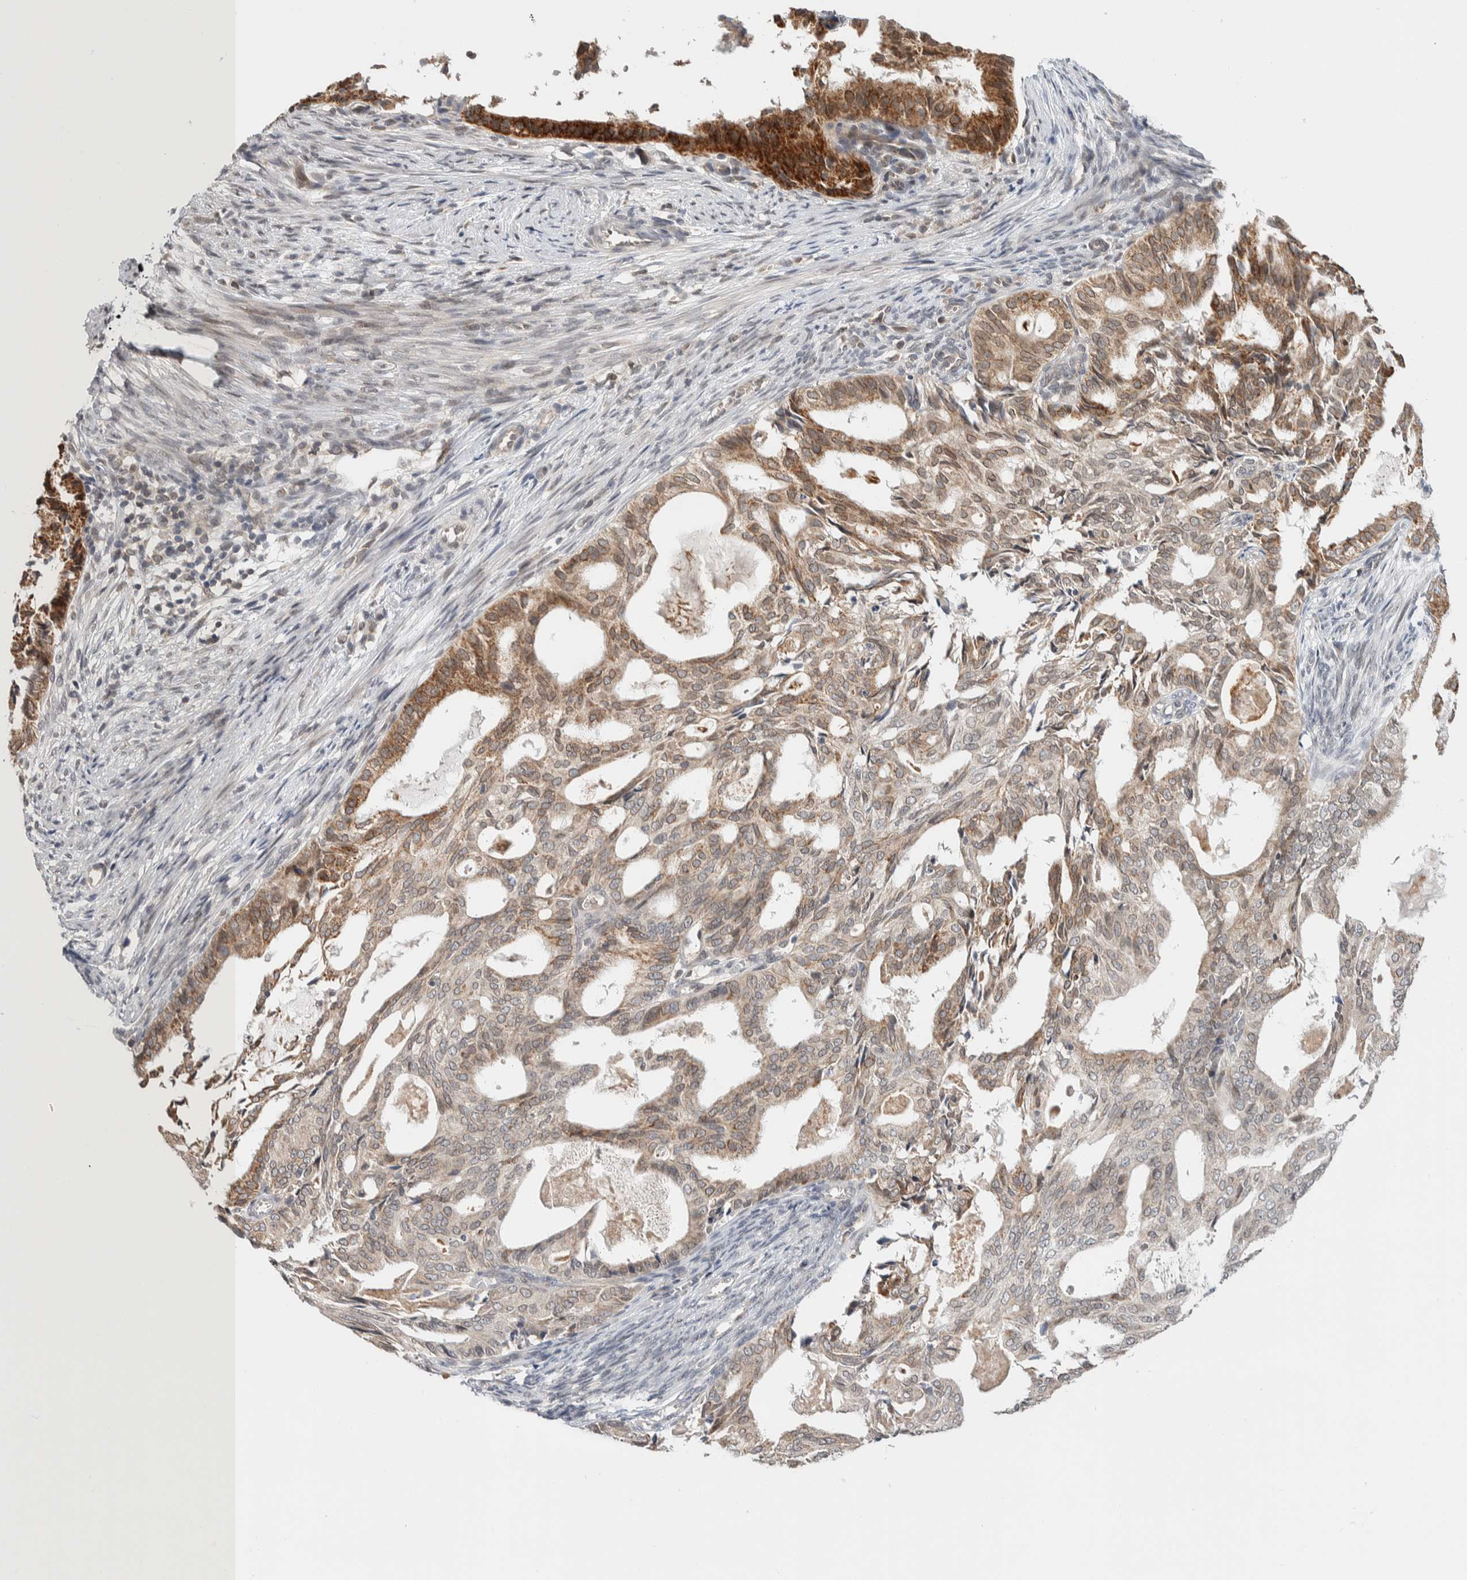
{"staining": {"intensity": "moderate", "quantity": ">75%", "location": "cytoplasmic/membranous"}, "tissue": "endometrial cancer", "cell_type": "Tumor cells", "image_type": "cancer", "snomed": [{"axis": "morphology", "description": "Adenocarcinoma, NOS"}, {"axis": "topography", "description": "Endometrium"}], "caption": "This histopathology image shows endometrial cancer (adenocarcinoma) stained with IHC to label a protein in brown. The cytoplasmic/membranous of tumor cells show moderate positivity for the protein. Nuclei are counter-stained blue.", "gene": "CRAT", "patient": {"sex": "female", "age": 58}}